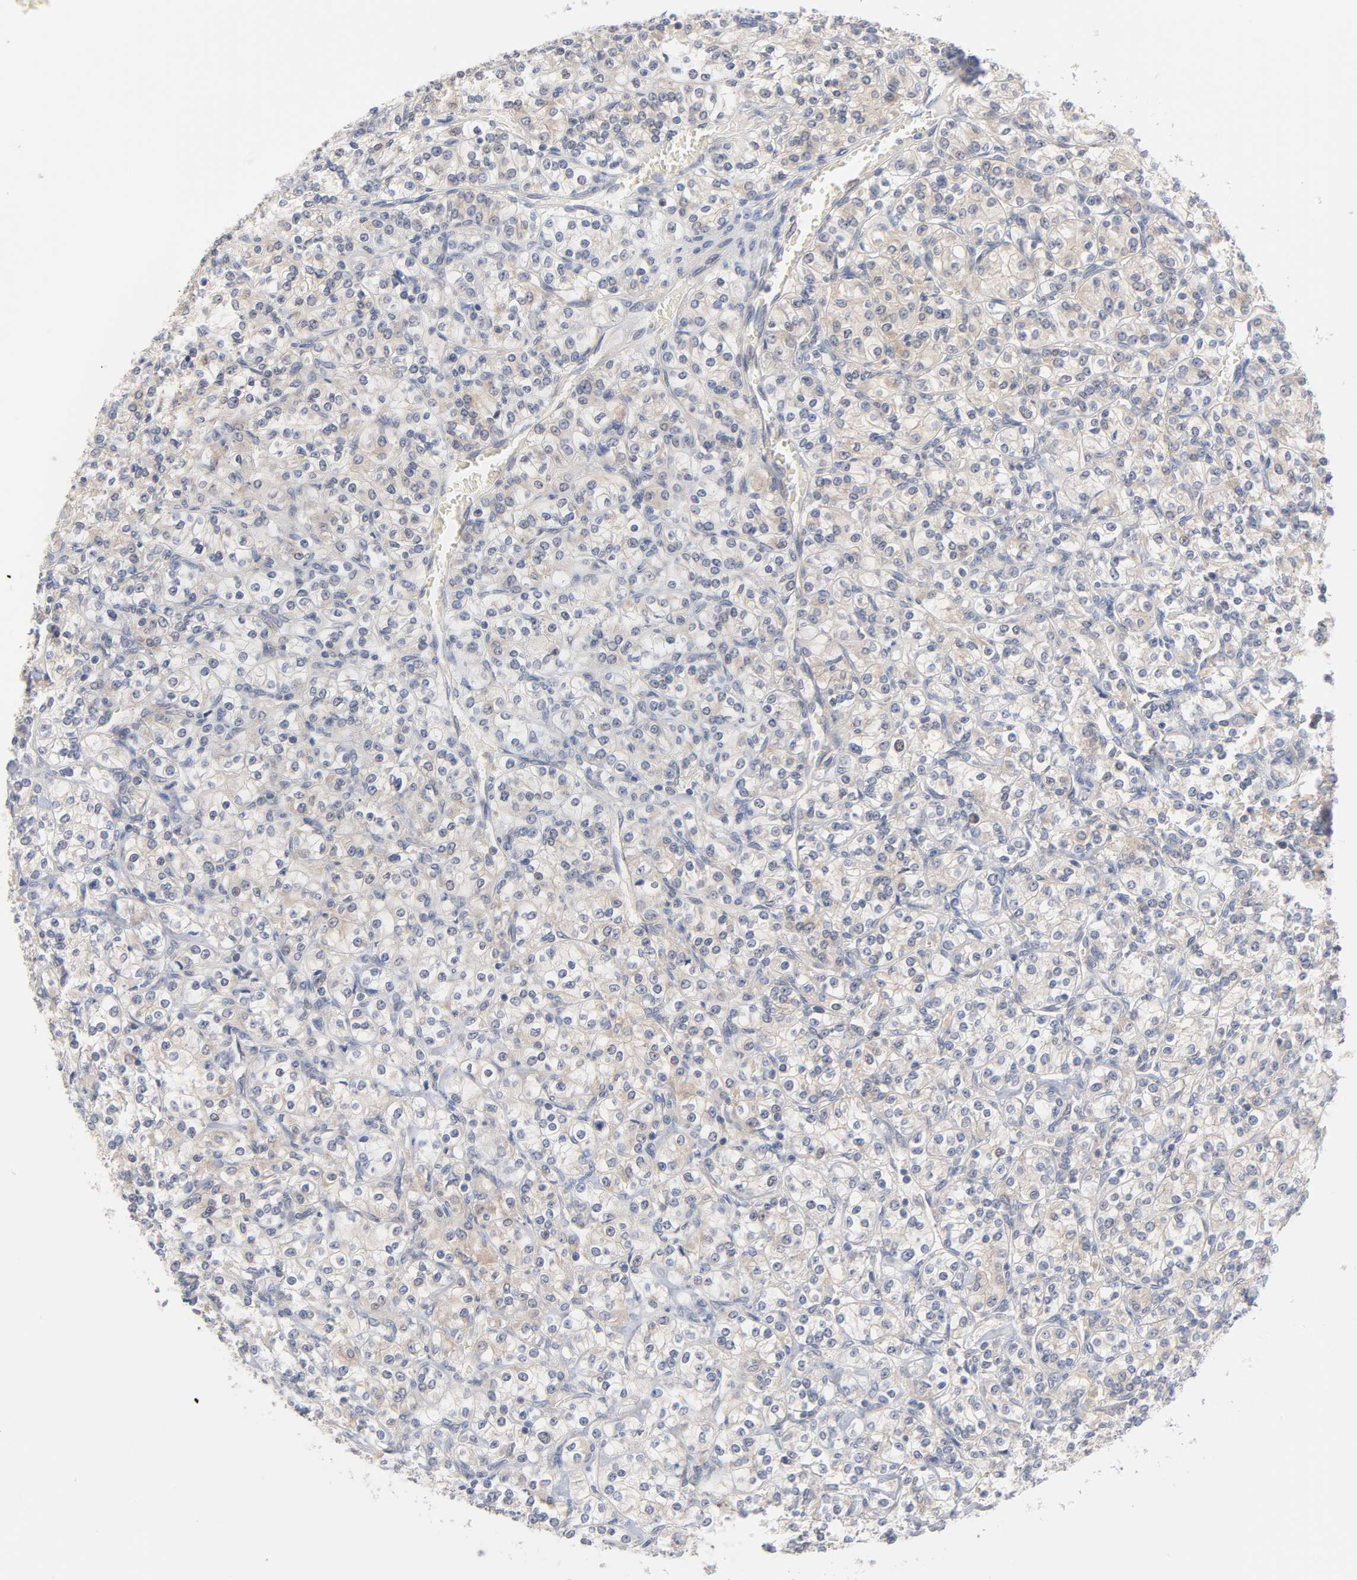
{"staining": {"intensity": "negative", "quantity": "none", "location": "none"}, "tissue": "renal cancer", "cell_type": "Tumor cells", "image_type": "cancer", "snomed": [{"axis": "morphology", "description": "Adenocarcinoma, NOS"}, {"axis": "topography", "description": "Kidney"}], "caption": "Tumor cells are negative for brown protein staining in adenocarcinoma (renal).", "gene": "UBL4A", "patient": {"sex": "male", "age": 77}}